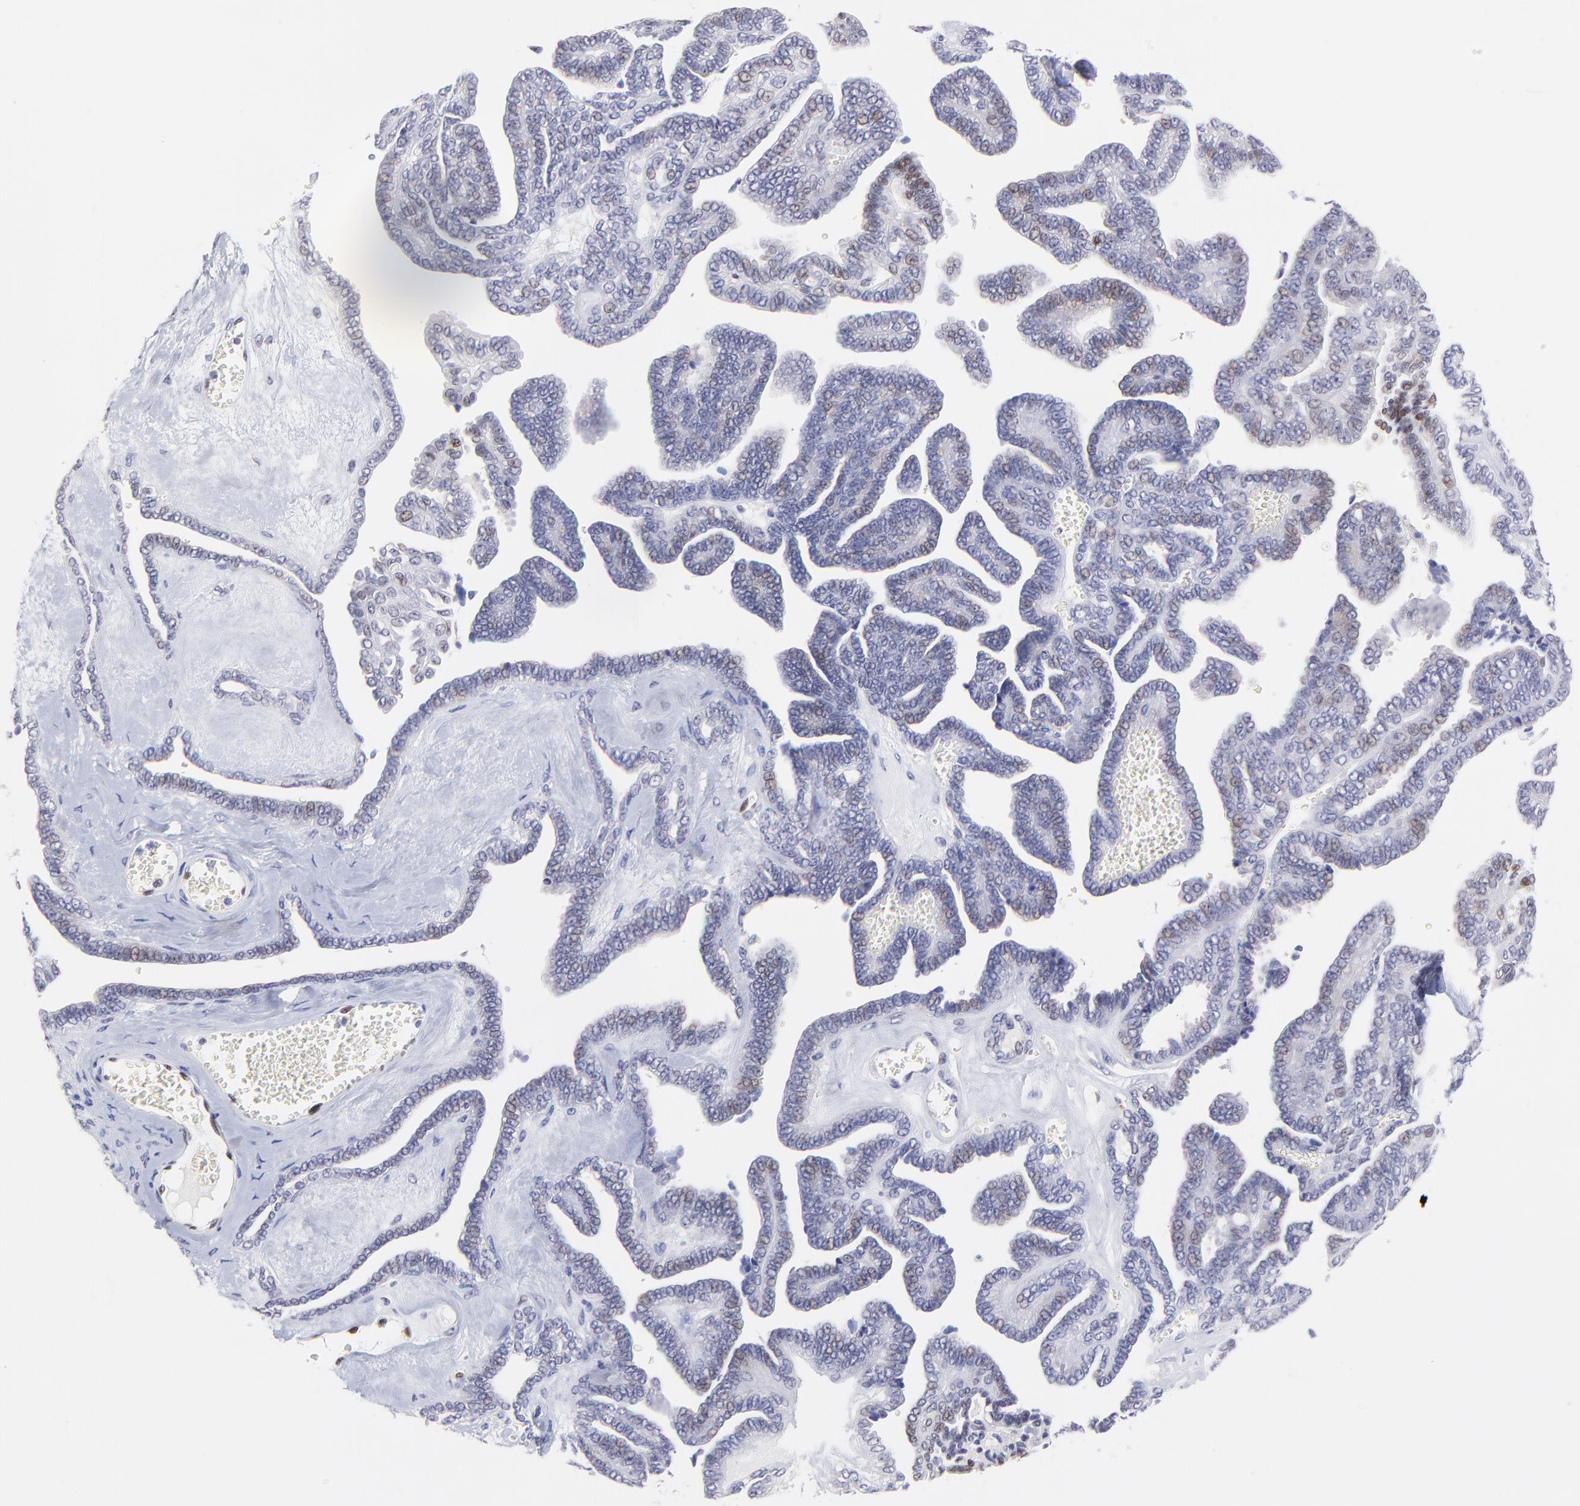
{"staining": {"intensity": "weak", "quantity": "<25%", "location": "nuclear"}, "tissue": "ovarian cancer", "cell_type": "Tumor cells", "image_type": "cancer", "snomed": [{"axis": "morphology", "description": "Cystadenocarcinoma, serous, NOS"}, {"axis": "topography", "description": "Ovary"}], "caption": "This is an immunohistochemistry micrograph of human serous cystadenocarcinoma (ovarian). There is no expression in tumor cells.", "gene": "KLF4", "patient": {"sex": "female", "age": 71}}